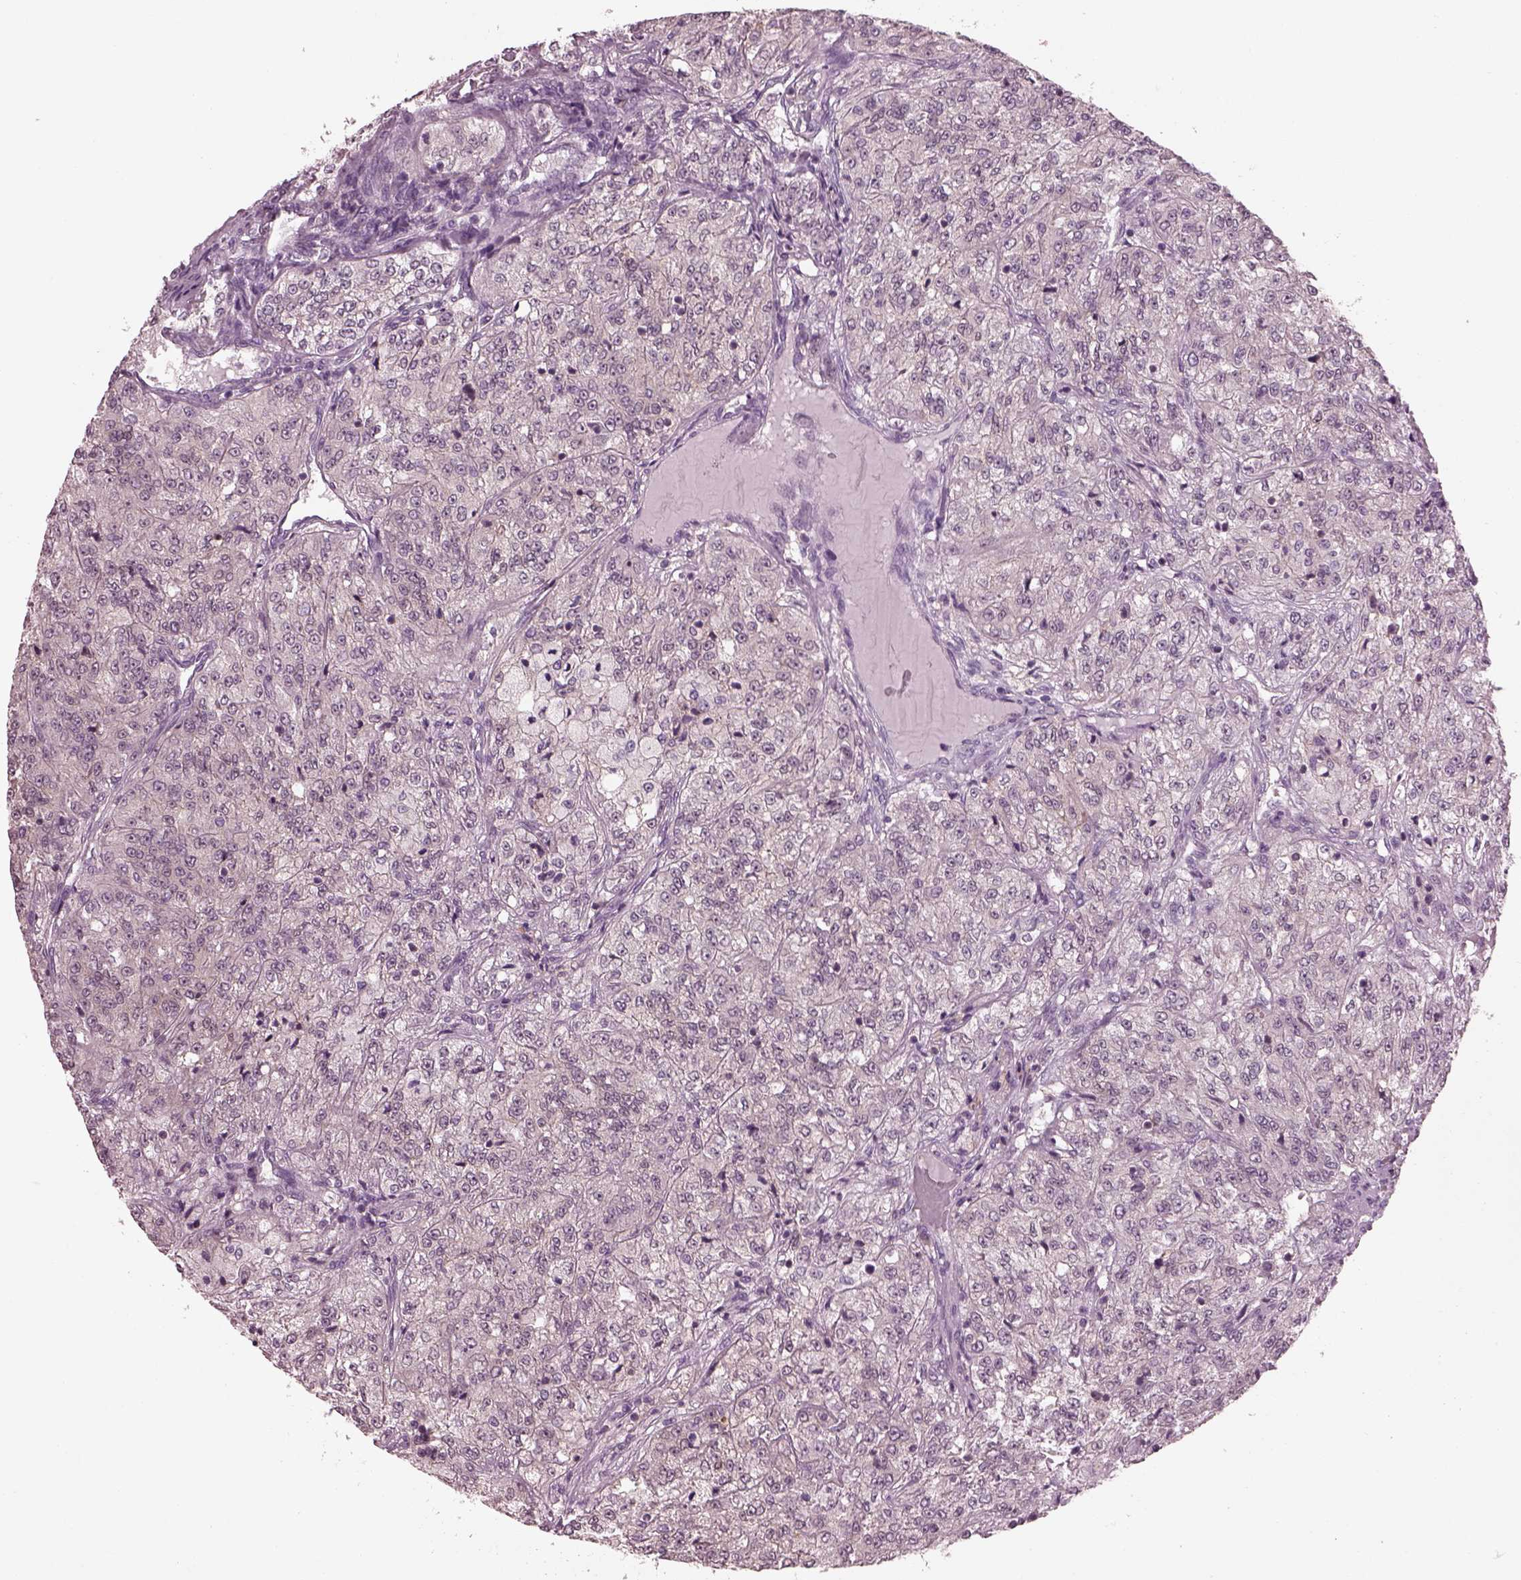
{"staining": {"intensity": "weak", "quantity": "<25%", "location": "cytoplasmic/membranous"}, "tissue": "renal cancer", "cell_type": "Tumor cells", "image_type": "cancer", "snomed": [{"axis": "morphology", "description": "Adenocarcinoma, NOS"}, {"axis": "topography", "description": "Kidney"}], "caption": "This histopathology image is of adenocarcinoma (renal) stained with IHC to label a protein in brown with the nuclei are counter-stained blue. There is no positivity in tumor cells.", "gene": "SRI", "patient": {"sex": "female", "age": 63}}